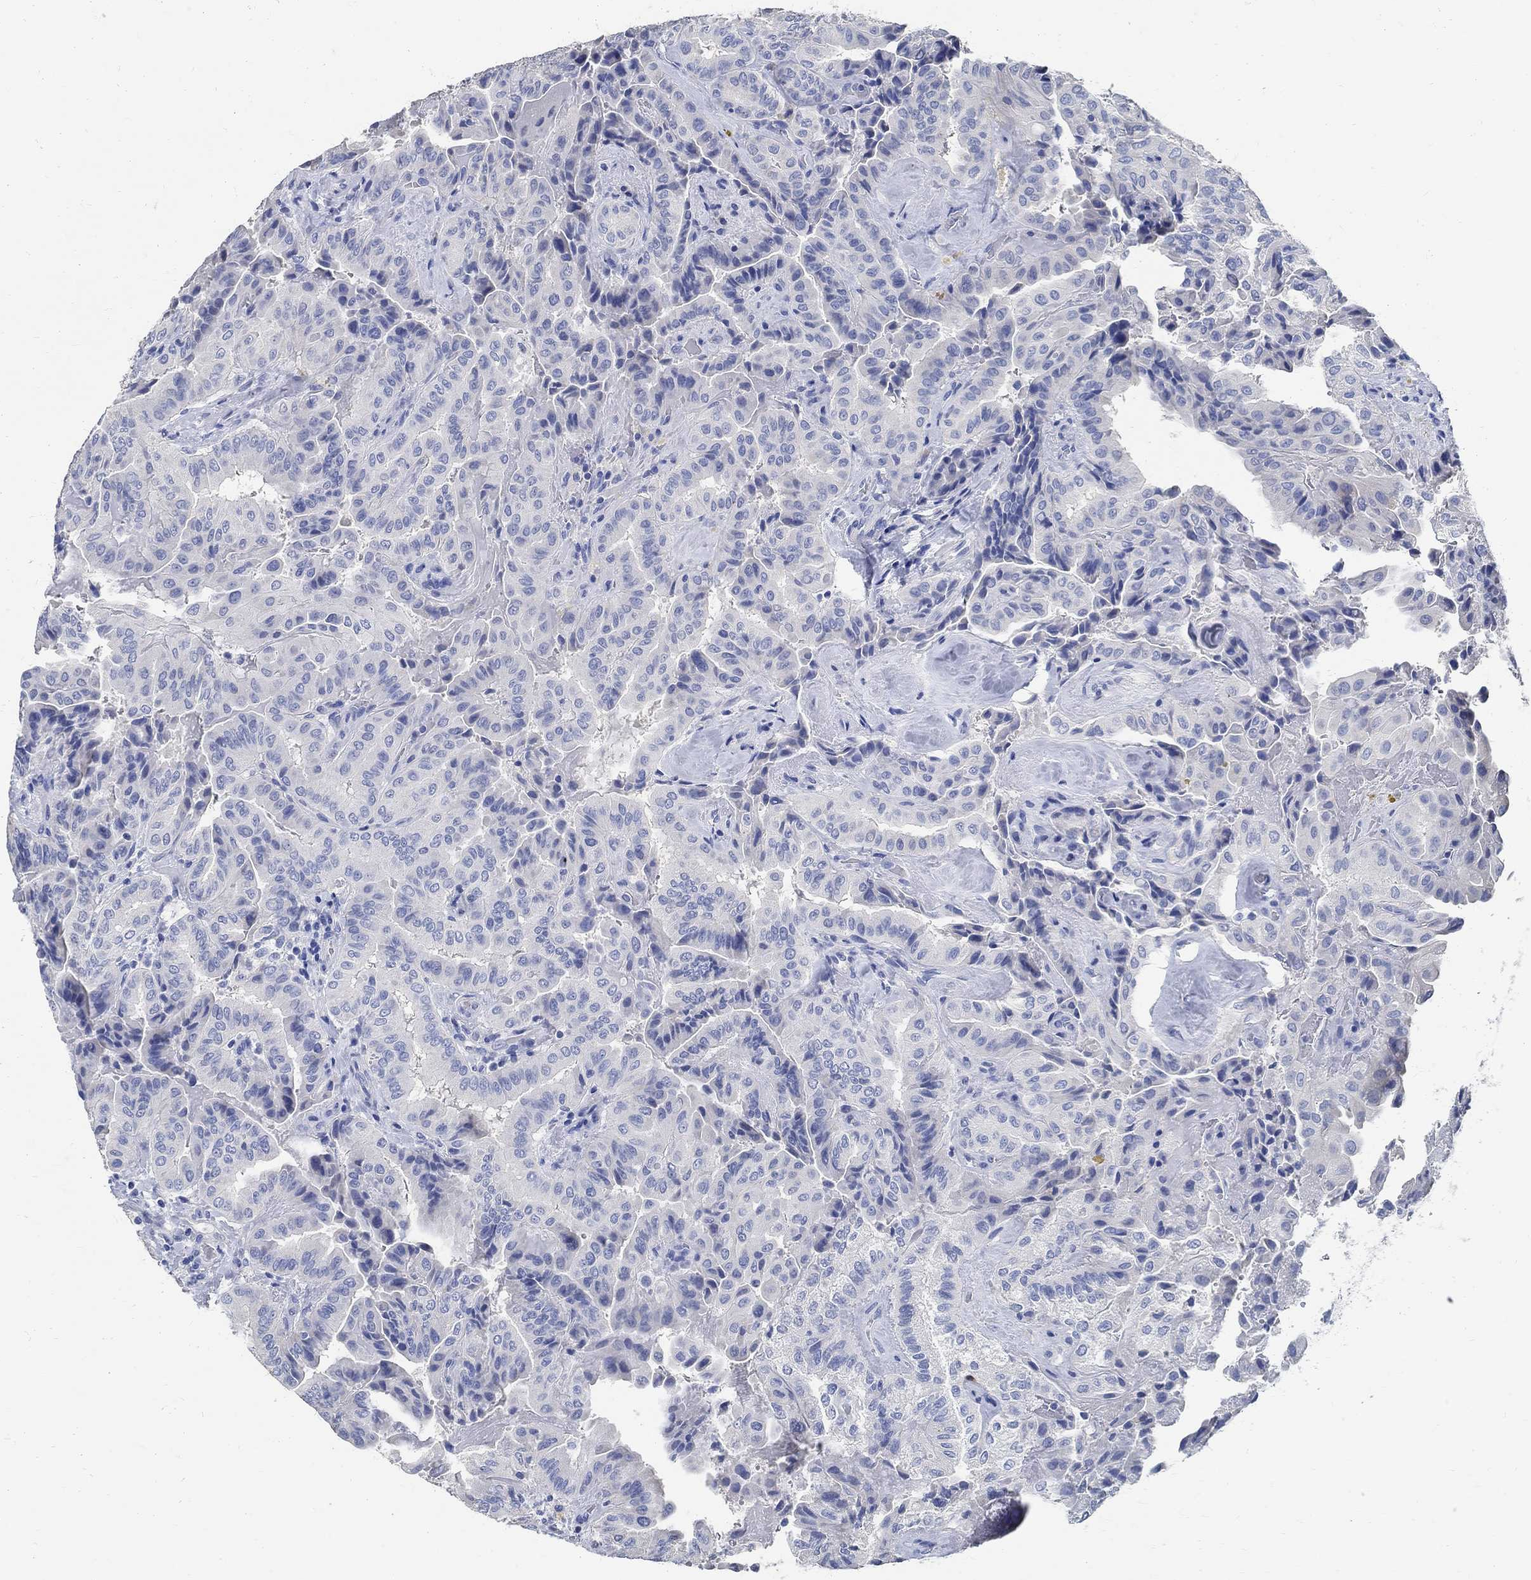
{"staining": {"intensity": "negative", "quantity": "none", "location": "none"}, "tissue": "thyroid cancer", "cell_type": "Tumor cells", "image_type": "cancer", "snomed": [{"axis": "morphology", "description": "Papillary adenocarcinoma, NOS"}, {"axis": "topography", "description": "Thyroid gland"}], "caption": "Papillary adenocarcinoma (thyroid) was stained to show a protein in brown. There is no significant positivity in tumor cells. (Brightfield microscopy of DAB immunohistochemistry at high magnification).", "gene": "PRX", "patient": {"sex": "female", "age": 68}}